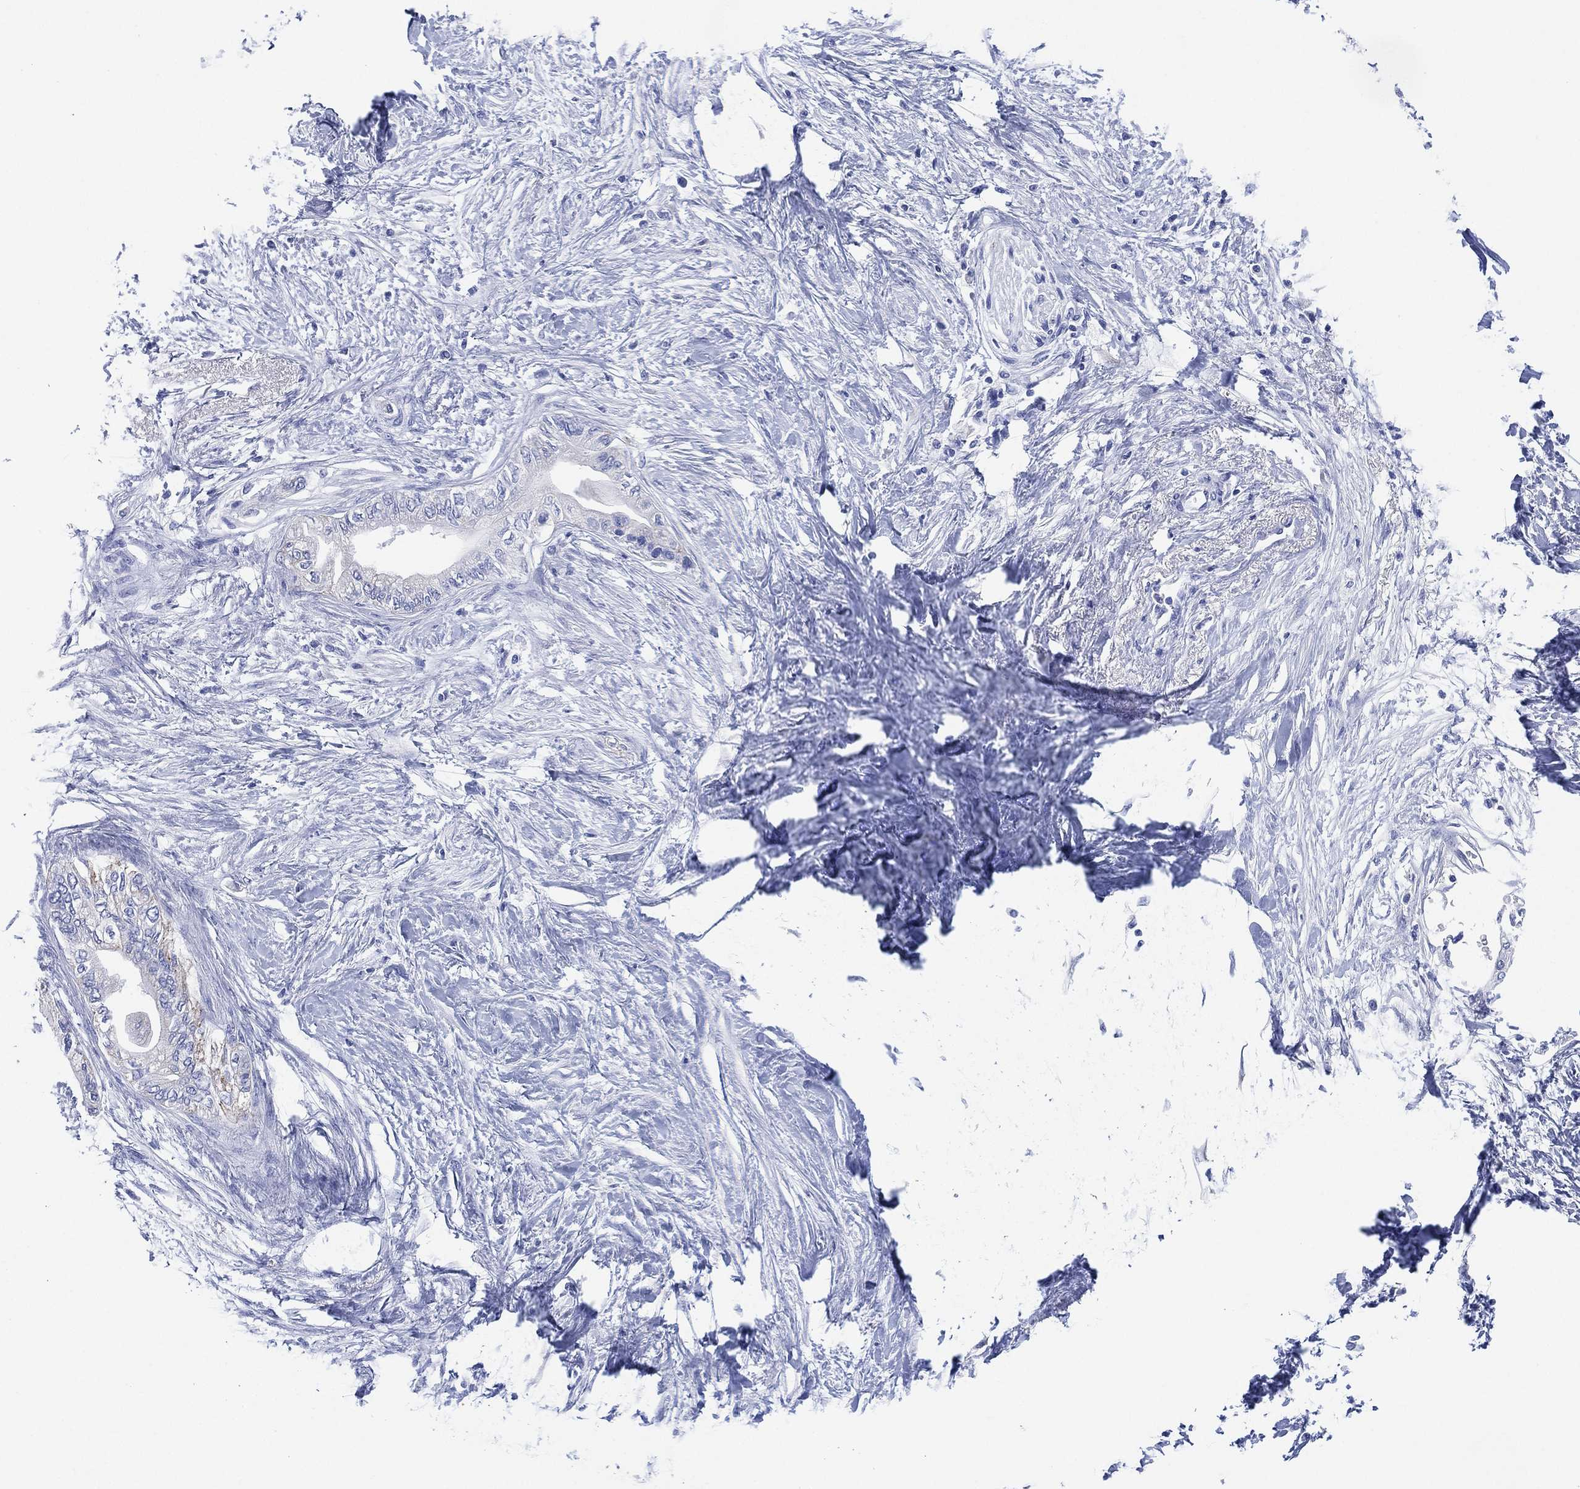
{"staining": {"intensity": "negative", "quantity": "none", "location": "none"}, "tissue": "pancreatic cancer", "cell_type": "Tumor cells", "image_type": "cancer", "snomed": [{"axis": "morphology", "description": "Normal tissue, NOS"}, {"axis": "morphology", "description": "Adenocarcinoma, NOS"}, {"axis": "topography", "description": "Pancreas"}, {"axis": "topography", "description": "Duodenum"}], "caption": "Image shows no protein expression in tumor cells of adenocarcinoma (pancreatic) tissue.", "gene": "SLC9C2", "patient": {"sex": "female", "age": 60}}